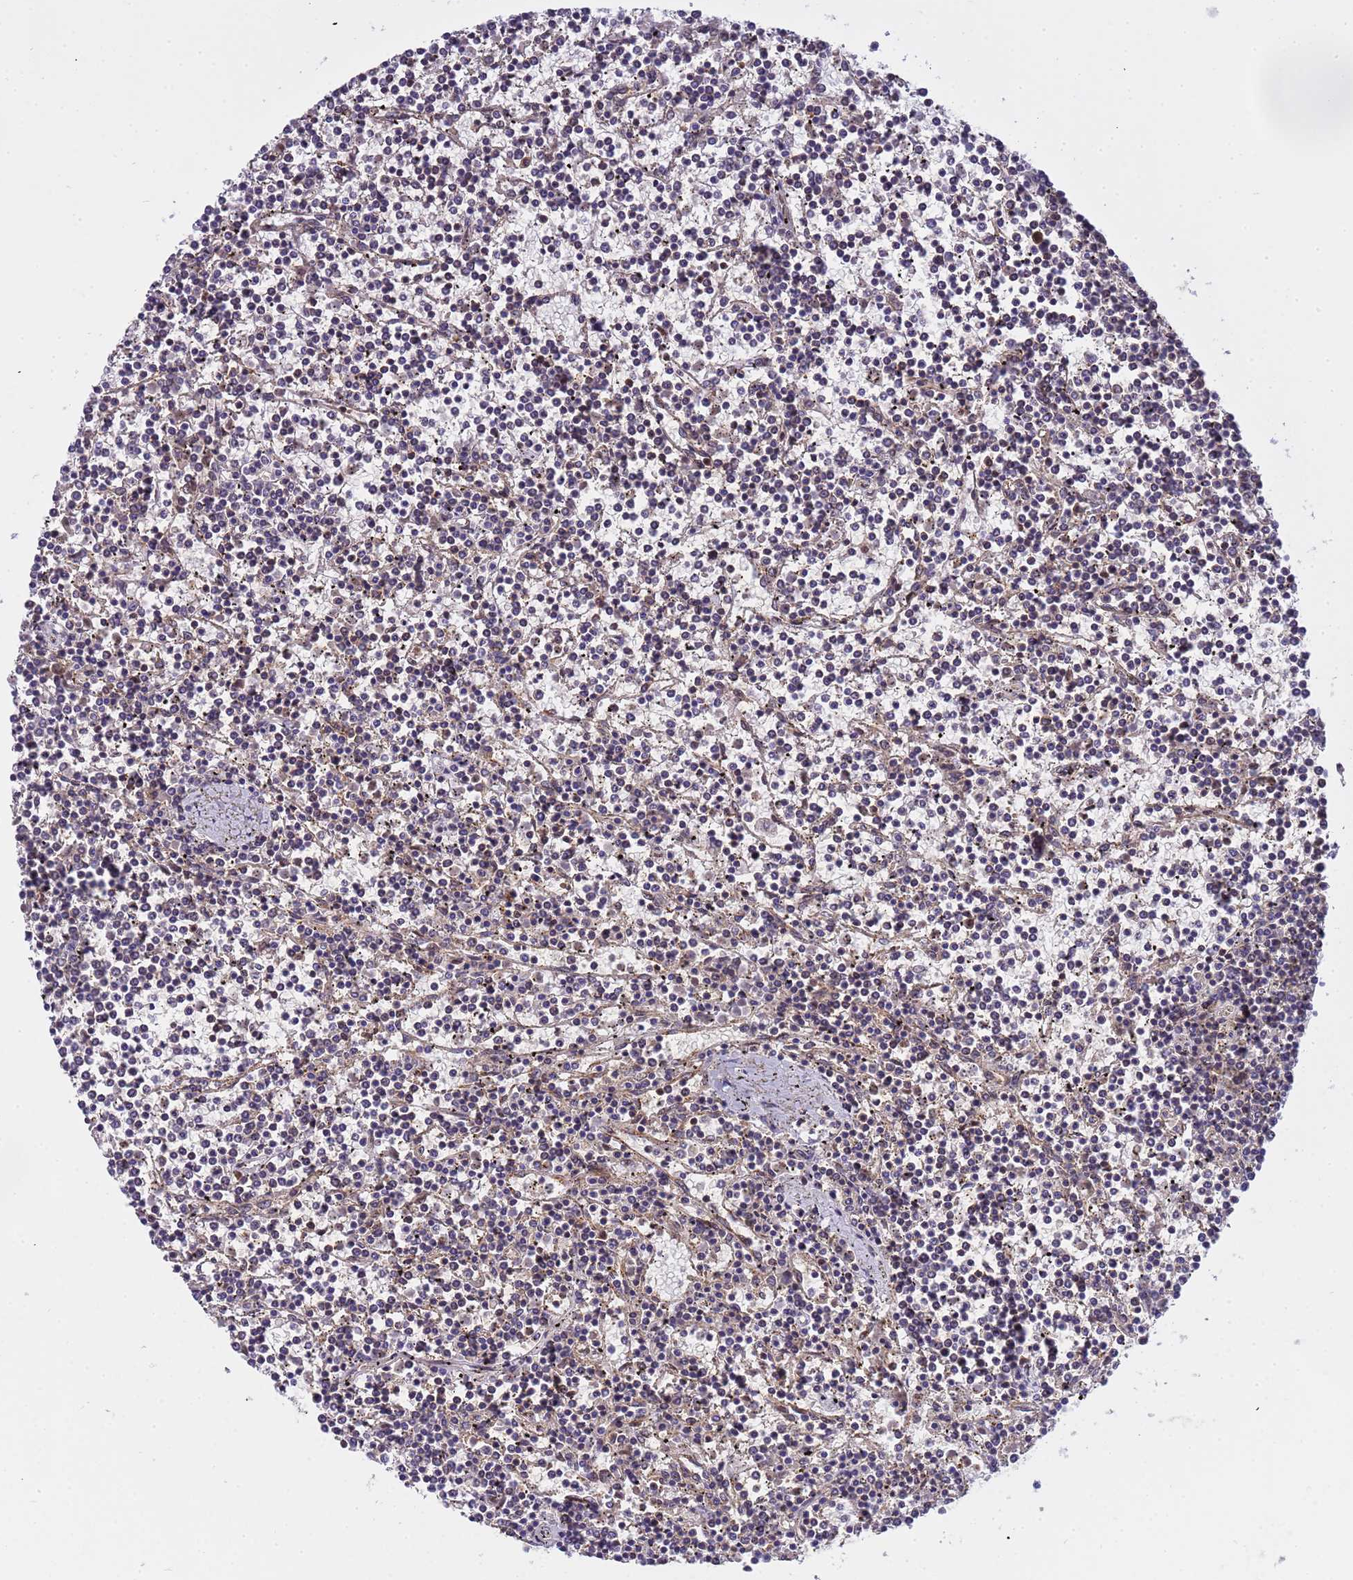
{"staining": {"intensity": "negative", "quantity": "none", "location": "none"}, "tissue": "lymphoma", "cell_type": "Tumor cells", "image_type": "cancer", "snomed": [{"axis": "morphology", "description": "Malignant lymphoma, non-Hodgkin's type, Low grade"}, {"axis": "topography", "description": "Spleen"}], "caption": "High power microscopy micrograph of an immunohistochemistry image of low-grade malignant lymphoma, non-Hodgkin's type, revealing no significant staining in tumor cells.", "gene": "EMC2", "patient": {"sex": "female", "age": 19}}